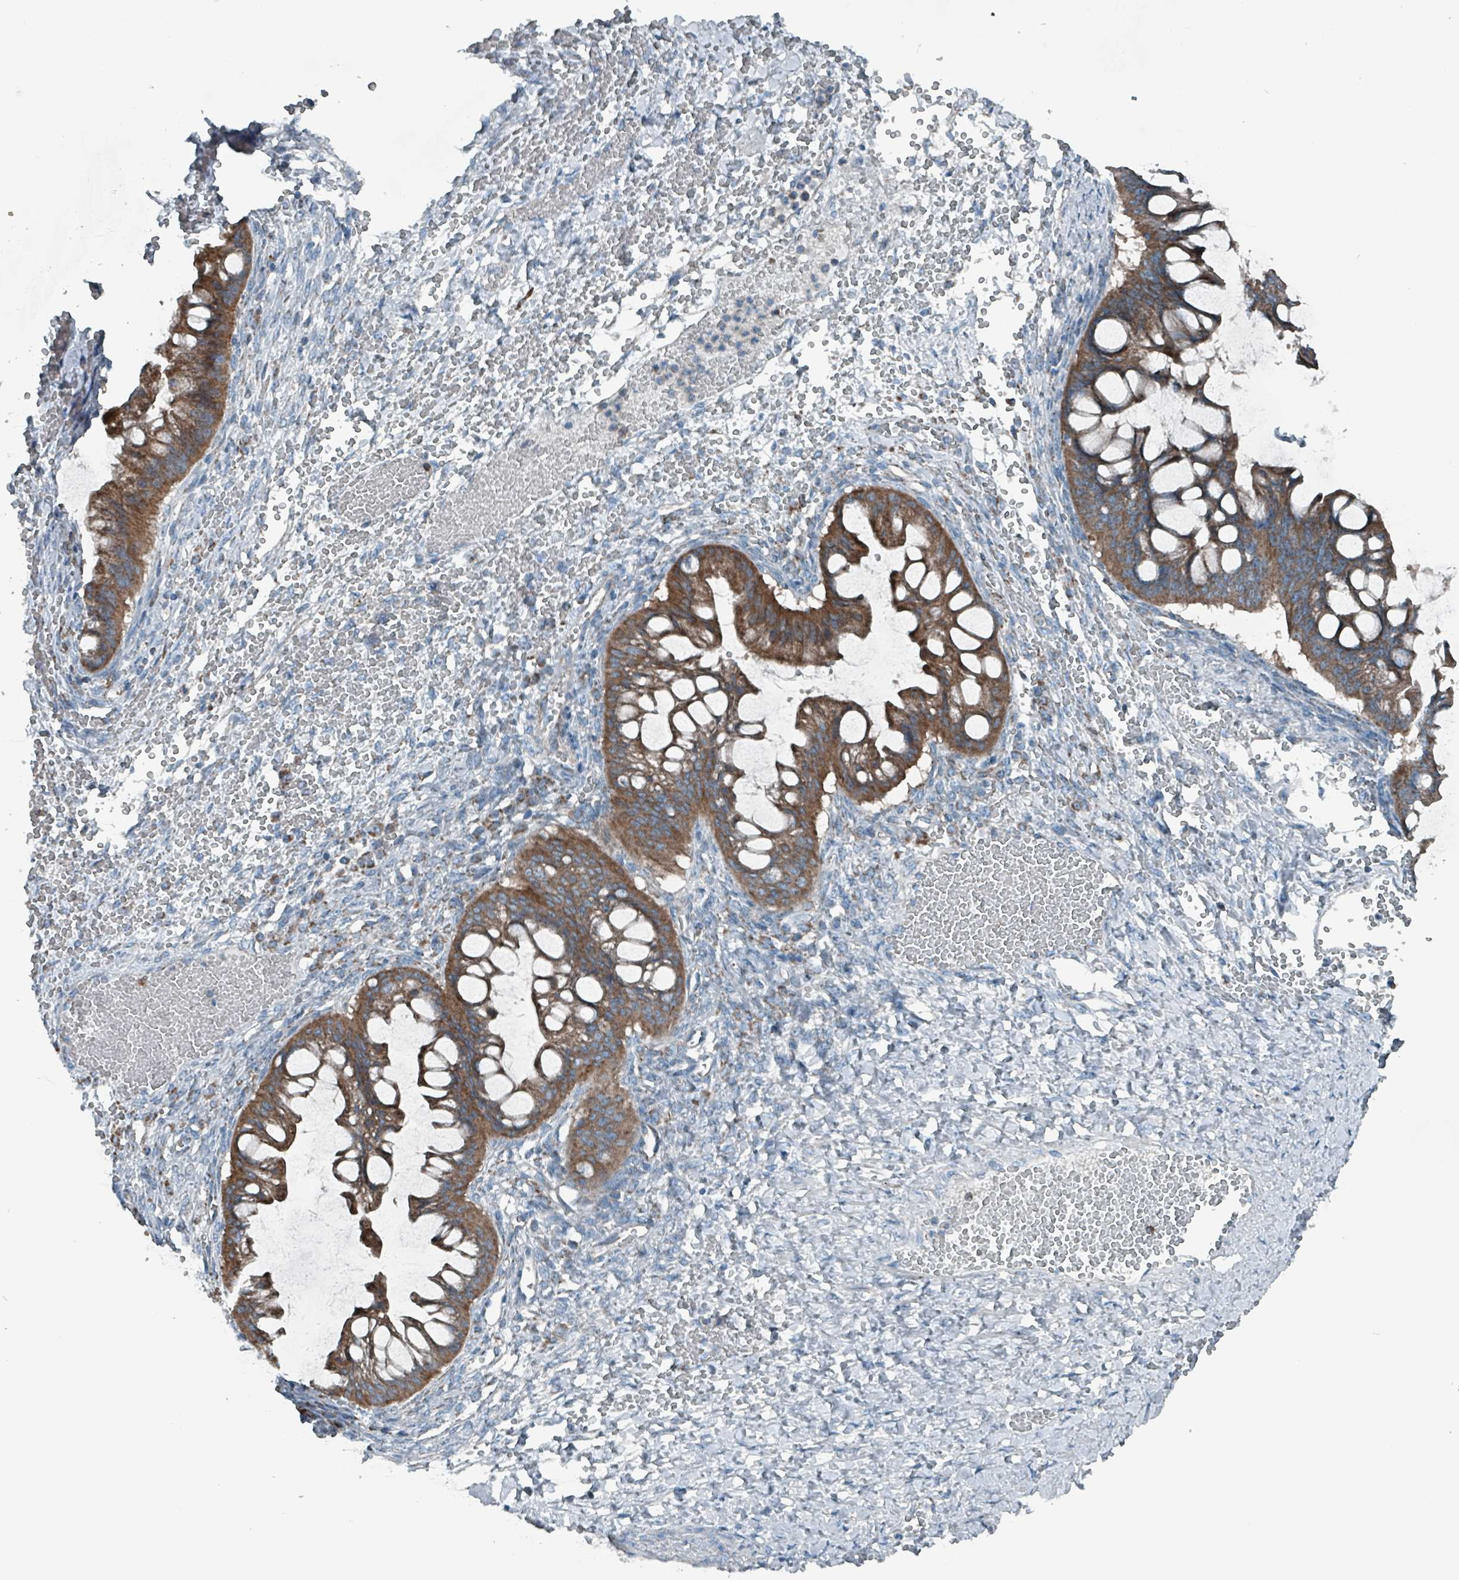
{"staining": {"intensity": "moderate", "quantity": ">75%", "location": "cytoplasmic/membranous"}, "tissue": "ovarian cancer", "cell_type": "Tumor cells", "image_type": "cancer", "snomed": [{"axis": "morphology", "description": "Cystadenocarcinoma, mucinous, NOS"}, {"axis": "topography", "description": "Ovary"}], "caption": "Ovarian mucinous cystadenocarcinoma stained for a protein shows moderate cytoplasmic/membranous positivity in tumor cells.", "gene": "ABHD18", "patient": {"sex": "female", "age": 73}}